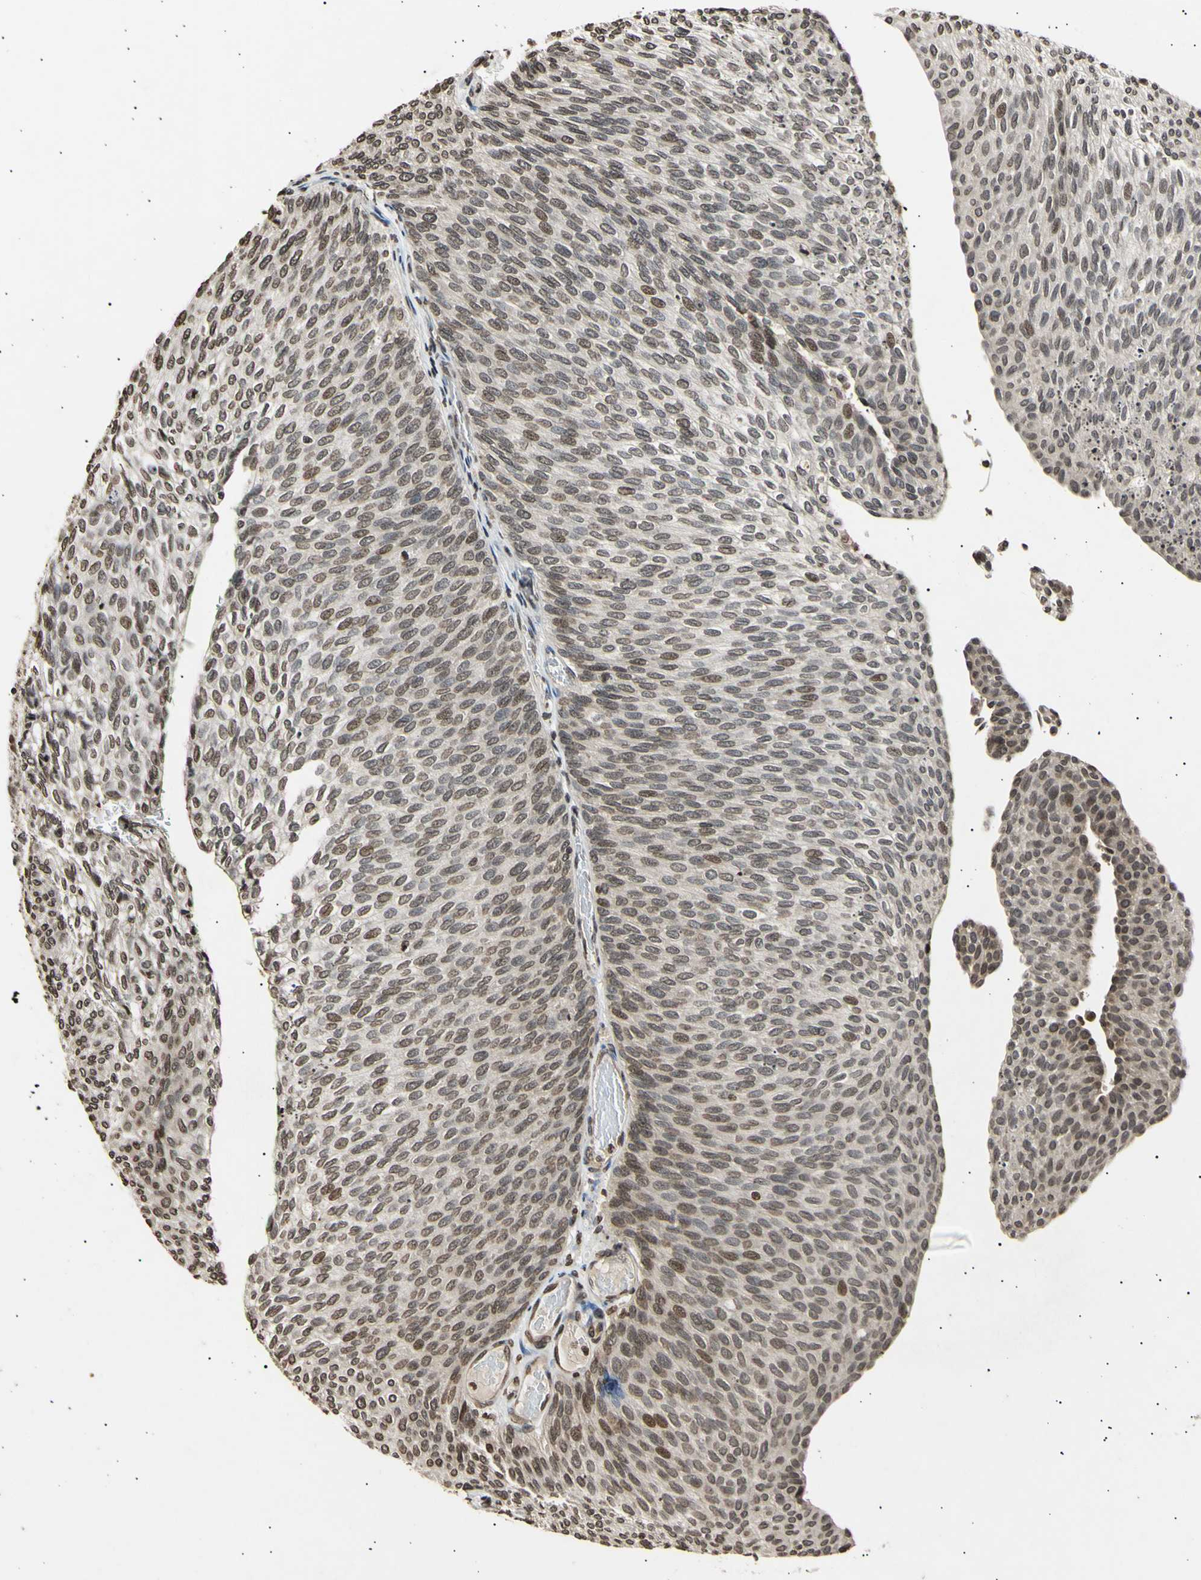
{"staining": {"intensity": "moderate", "quantity": ">75%", "location": "cytoplasmic/membranous,nuclear"}, "tissue": "urothelial cancer", "cell_type": "Tumor cells", "image_type": "cancer", "snomed": [{"axis": "morphology", "description": "Urothelial carcinoma, Low grade"}, {"axis": "topography", "description": "Urinary bladder"}], "caption": "The image exhibits immunohistochemical staining of urothelial carcinoma (low-grade). There is moderate cytoplasmic/membranous and nuclear positivity is present in about >75% of tumor cells. (Brightfield microscopy of DAB IHC at high magnification).", "gene": "ANAPC7", "patient": {"sex": "female", "age": 79}}